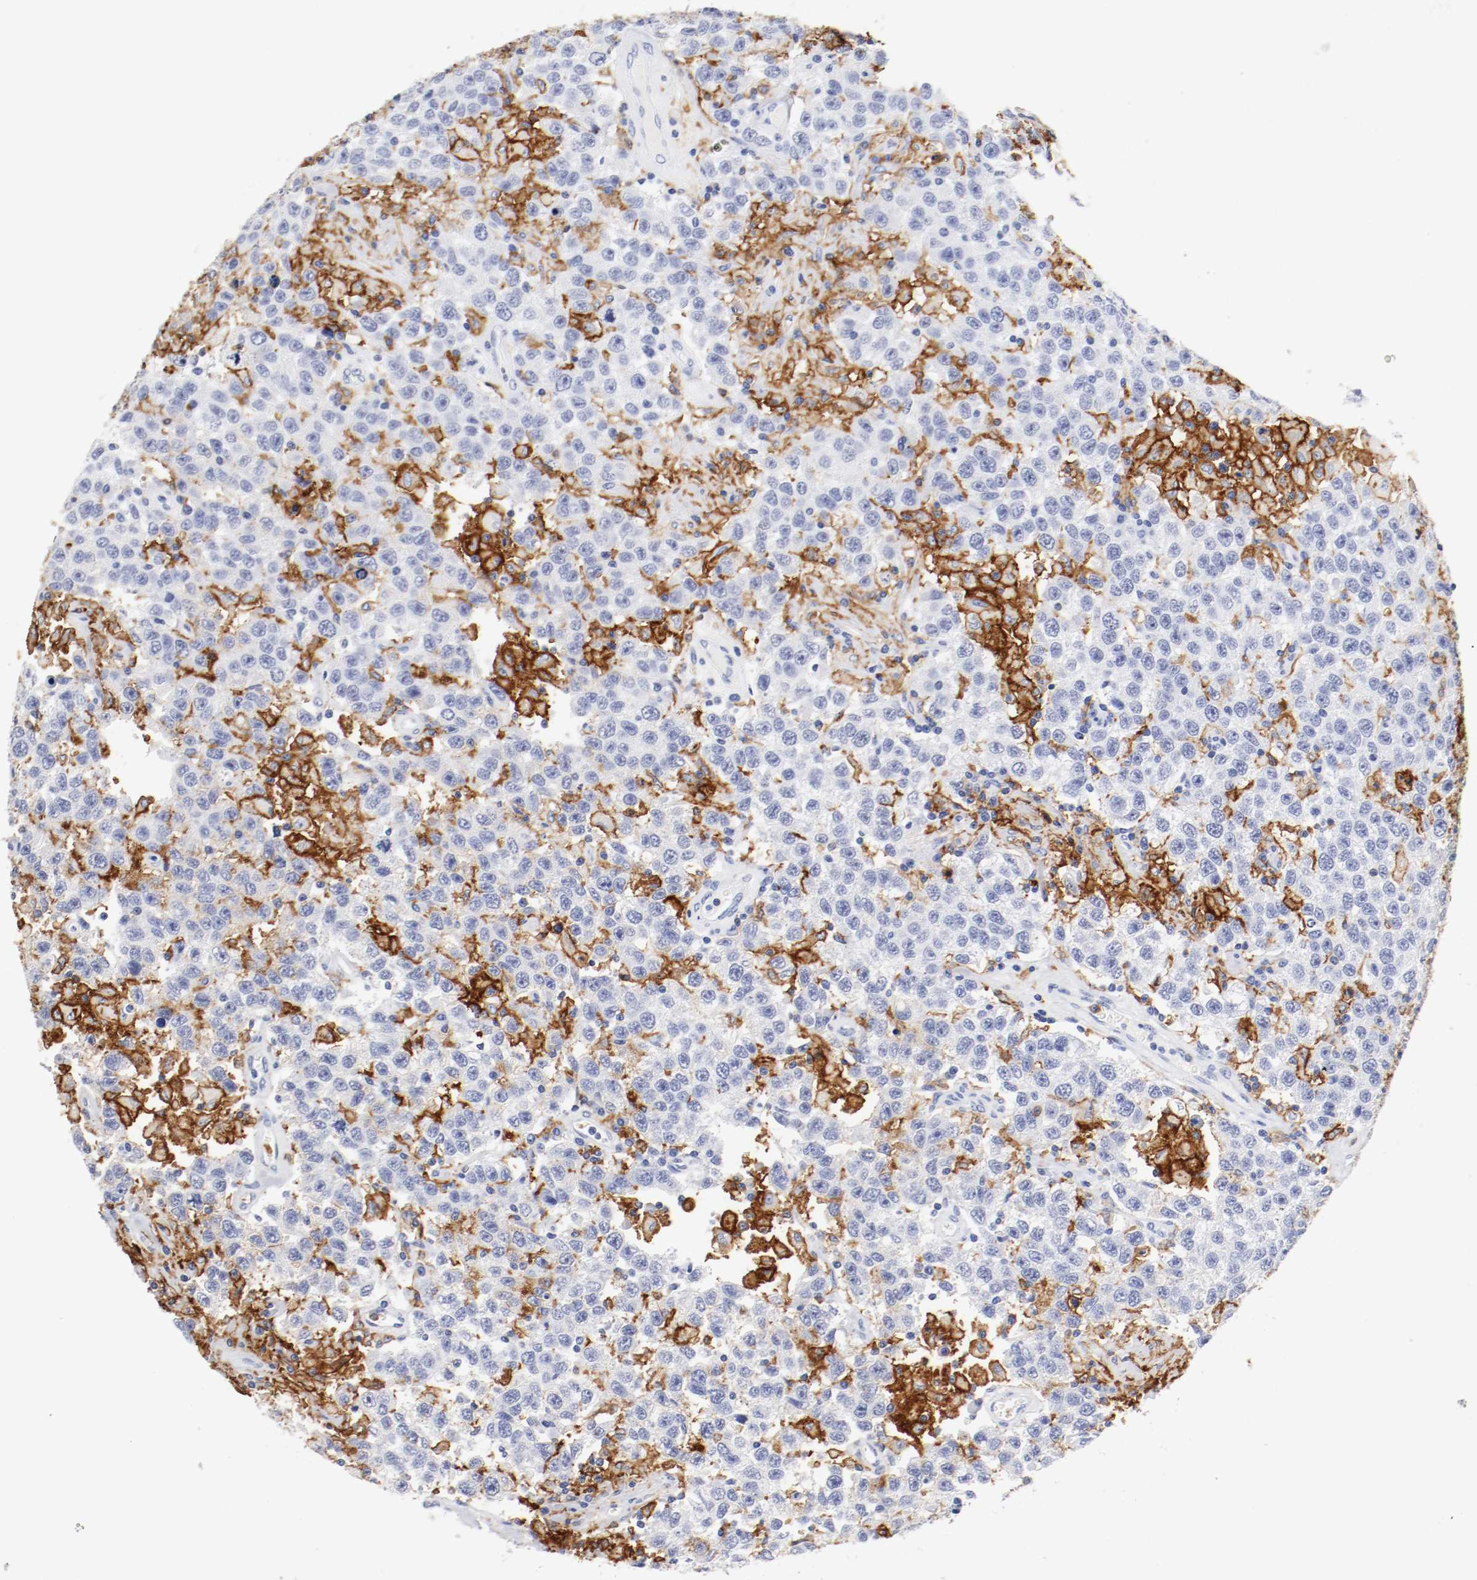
{"staining": {"intensity": "negative", "quantity": "none", "location": "none"}, "tissue": "testis cancer", "cell_type": "Tumor cells", "image_type": "cancer", "snomed": [{"axis": "morphology", "description": "Seminoma, NOS"}, {"axis": "topography", "description": "Testis"}], "caption": "Photomicrograph shows no significant protein expression in tumor cells of testis cancer (seminoma).", "gene": "ITGAX", "patient": {"sex": "male", "age": 41}}